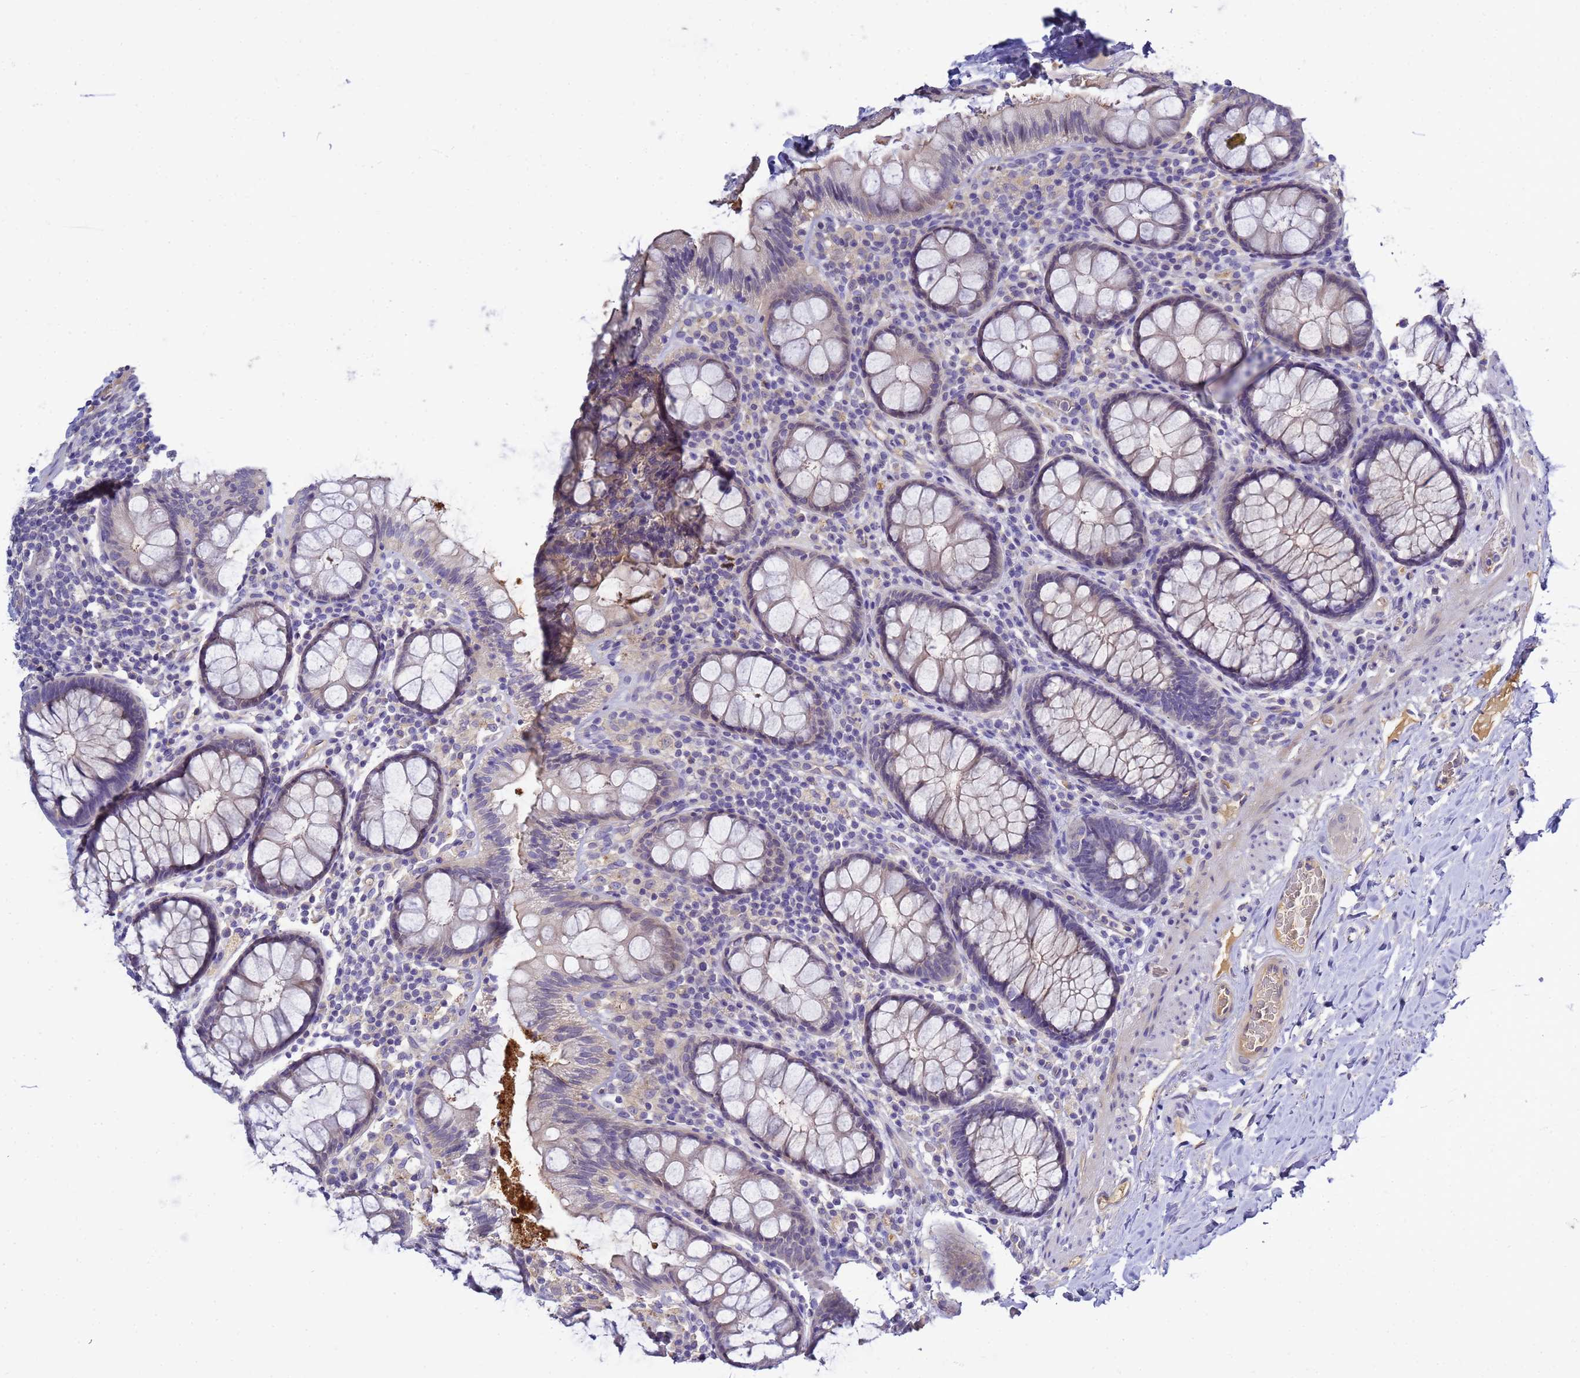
{"staining": {"intensity": "weak", "quantity": "<25%", "location": "cytoplasmic/membranous"}, "tissue": "rectum", "cell_type": "Glandular cells", "image_type": "normal", "snomed": [{"axis": "morphology", "description": "Normal tissue, NOS"}, {"axis": "topography", "description": "Rectum"}], "caption": "Human rectum stained for a protein using immunohistochemistry exhibits no expression in glandular cells.", "gene": "TBCD", "patient": {"sex": "male", "age": 83}}